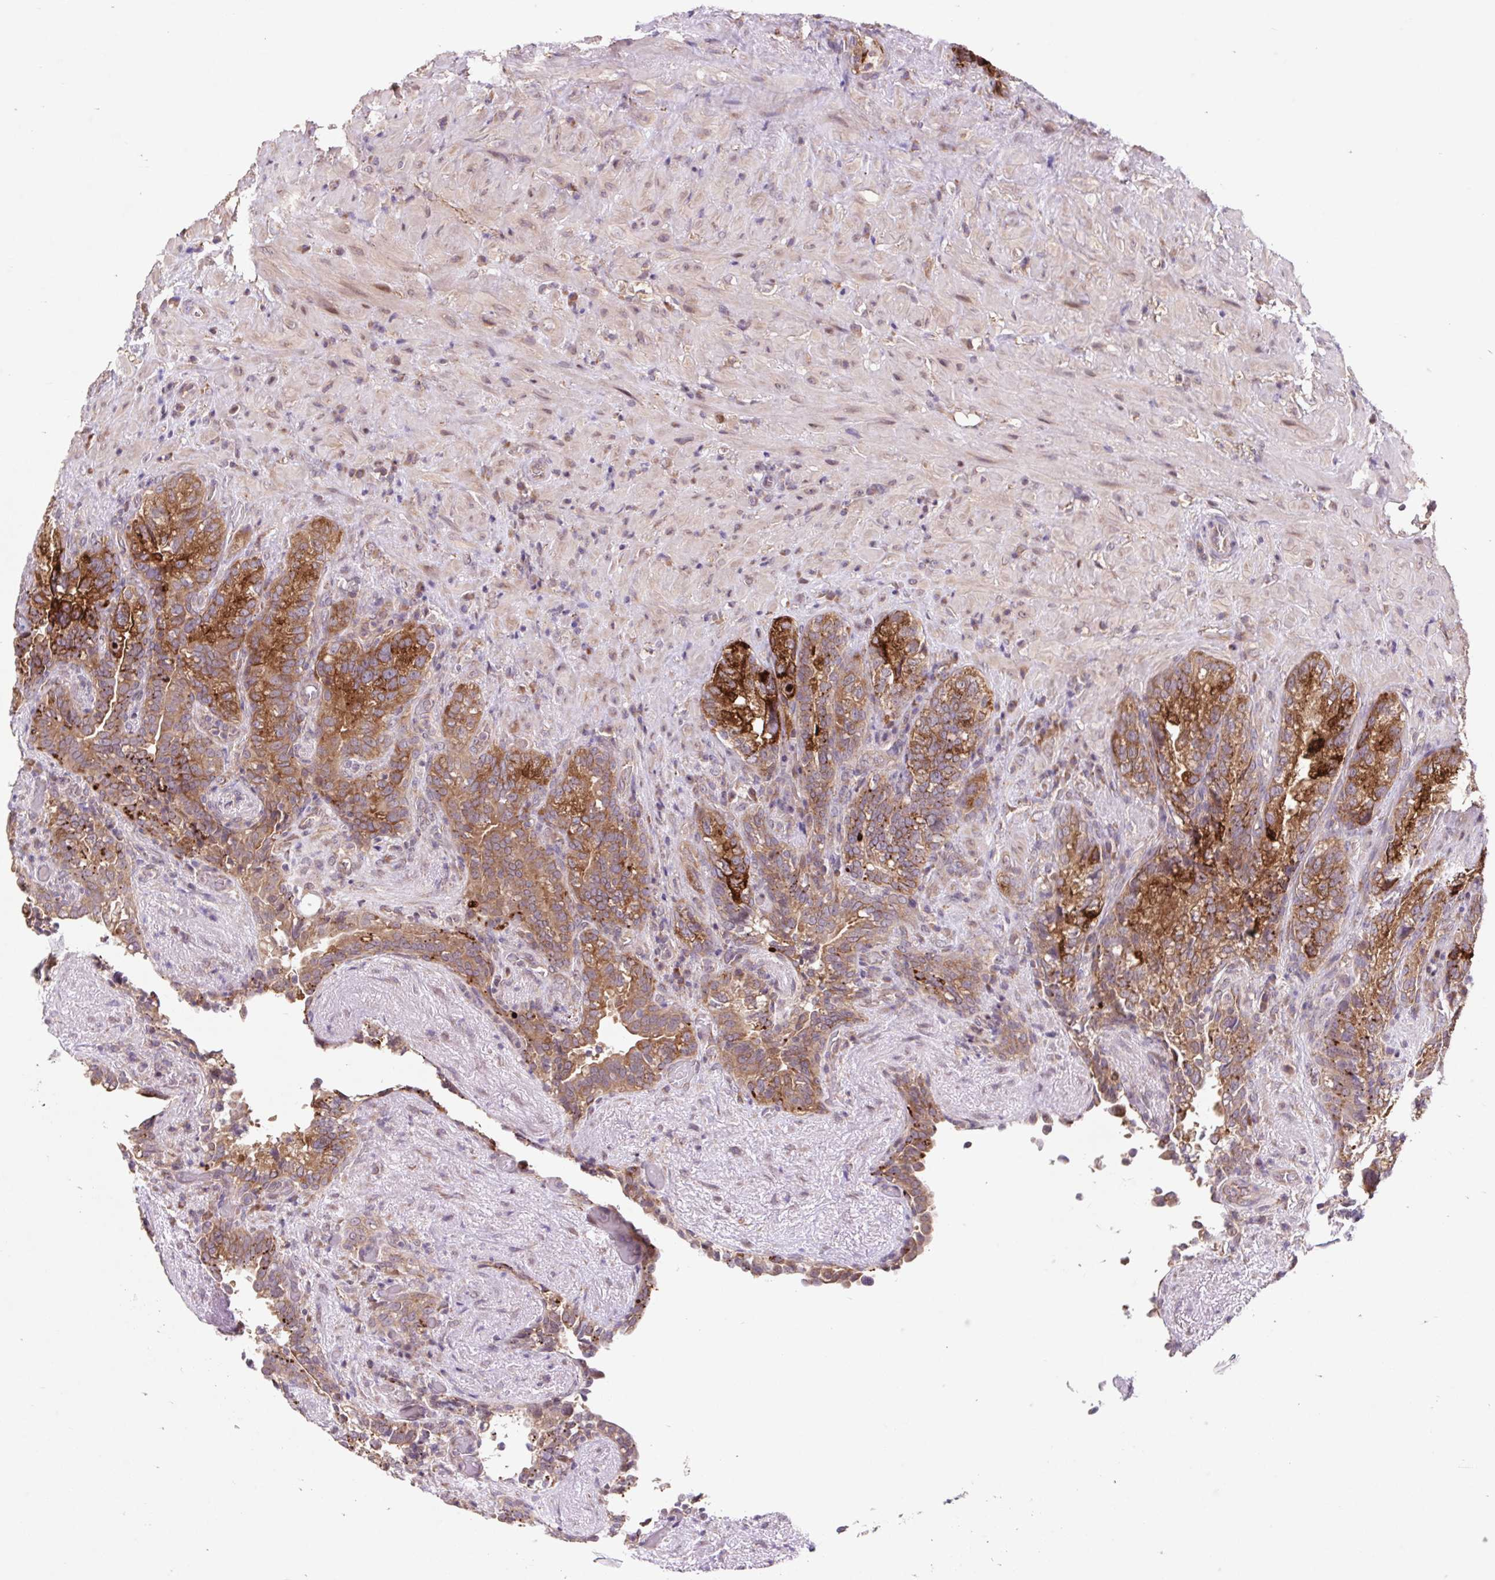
{"staining": {"intensity": "moderate", "quantity": ">75%", "location": "cytoplasmic/membranous"}, "tissue": "seminal vesicle", "cell_type": "Glandular cells", "image_type": "normal", "snomed": [{"axis": "morphology", "description": "Normal tissue, NOS"}, {"axis": "topography", "description": "Seminal veicle"}], "caption": "Immunohistochemistry (IHC) image of benign seminal vesicle stained for a protein (brown), which exhibits medium levels of moderate cytoplasmic/membranous staining in about >75% of glandular cells.", "gene": "HFE", "patient": {"sex": "male", "age": 68}}